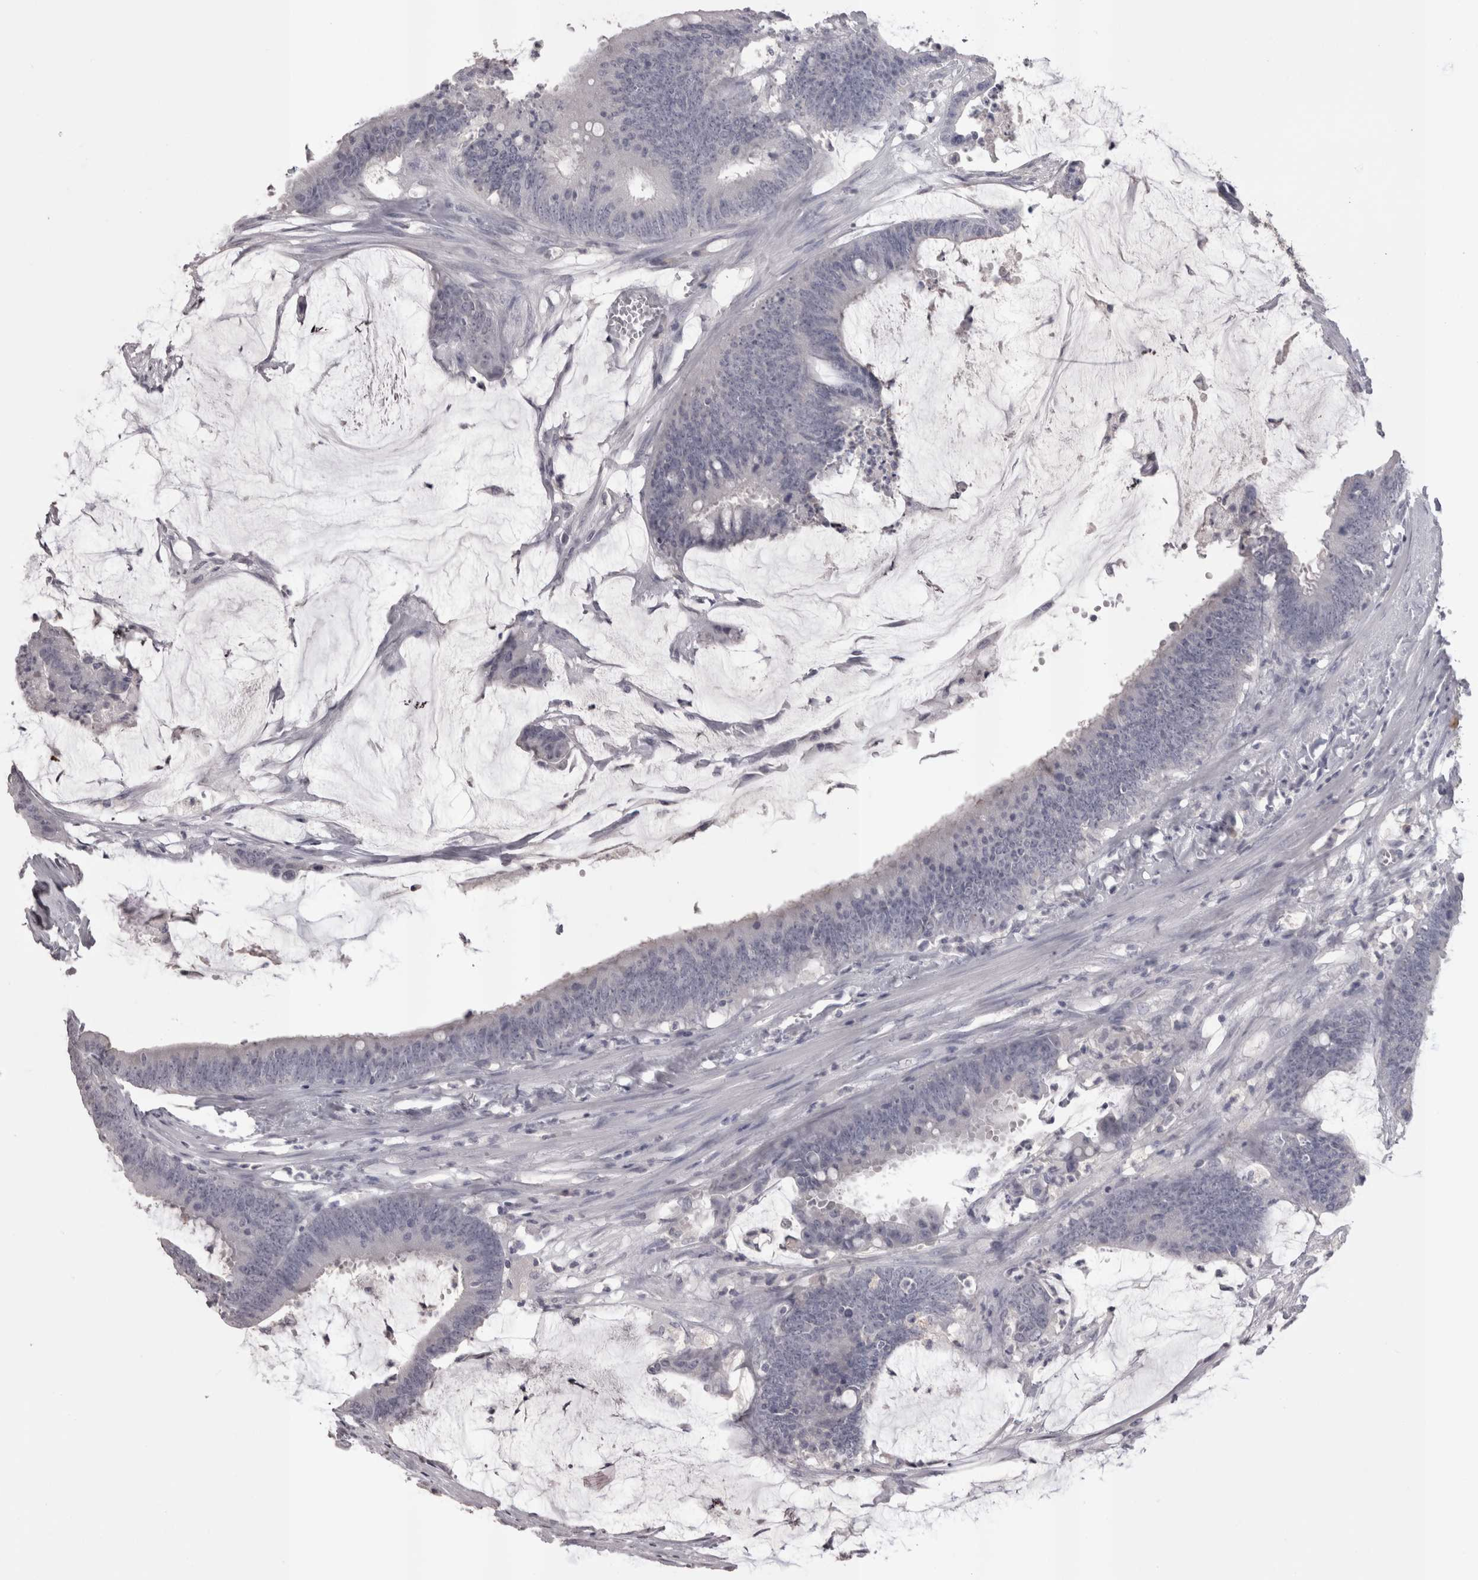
{"staining": {"intensity": "negative", "quantity": "none", "location": "none"}, "tissue": "colorectal cancer", "cell_type": "Tumor cells", "image_type": "cancer", "snomed": [{"axis": "morphology", "description": "Adenocarcinoma, NOS"}, {"axis": "topography", "description": "Rectum"}], "caption": "High magnification brightfield microscopy of colorectal cancer (adenocarcinoma) stained with DAB (brown) and counterstained with hematoxylin (blue): tumor cells show no significant positivity.", "gene": "LAX1", "patient": {"sex": "female", "age": 66}}